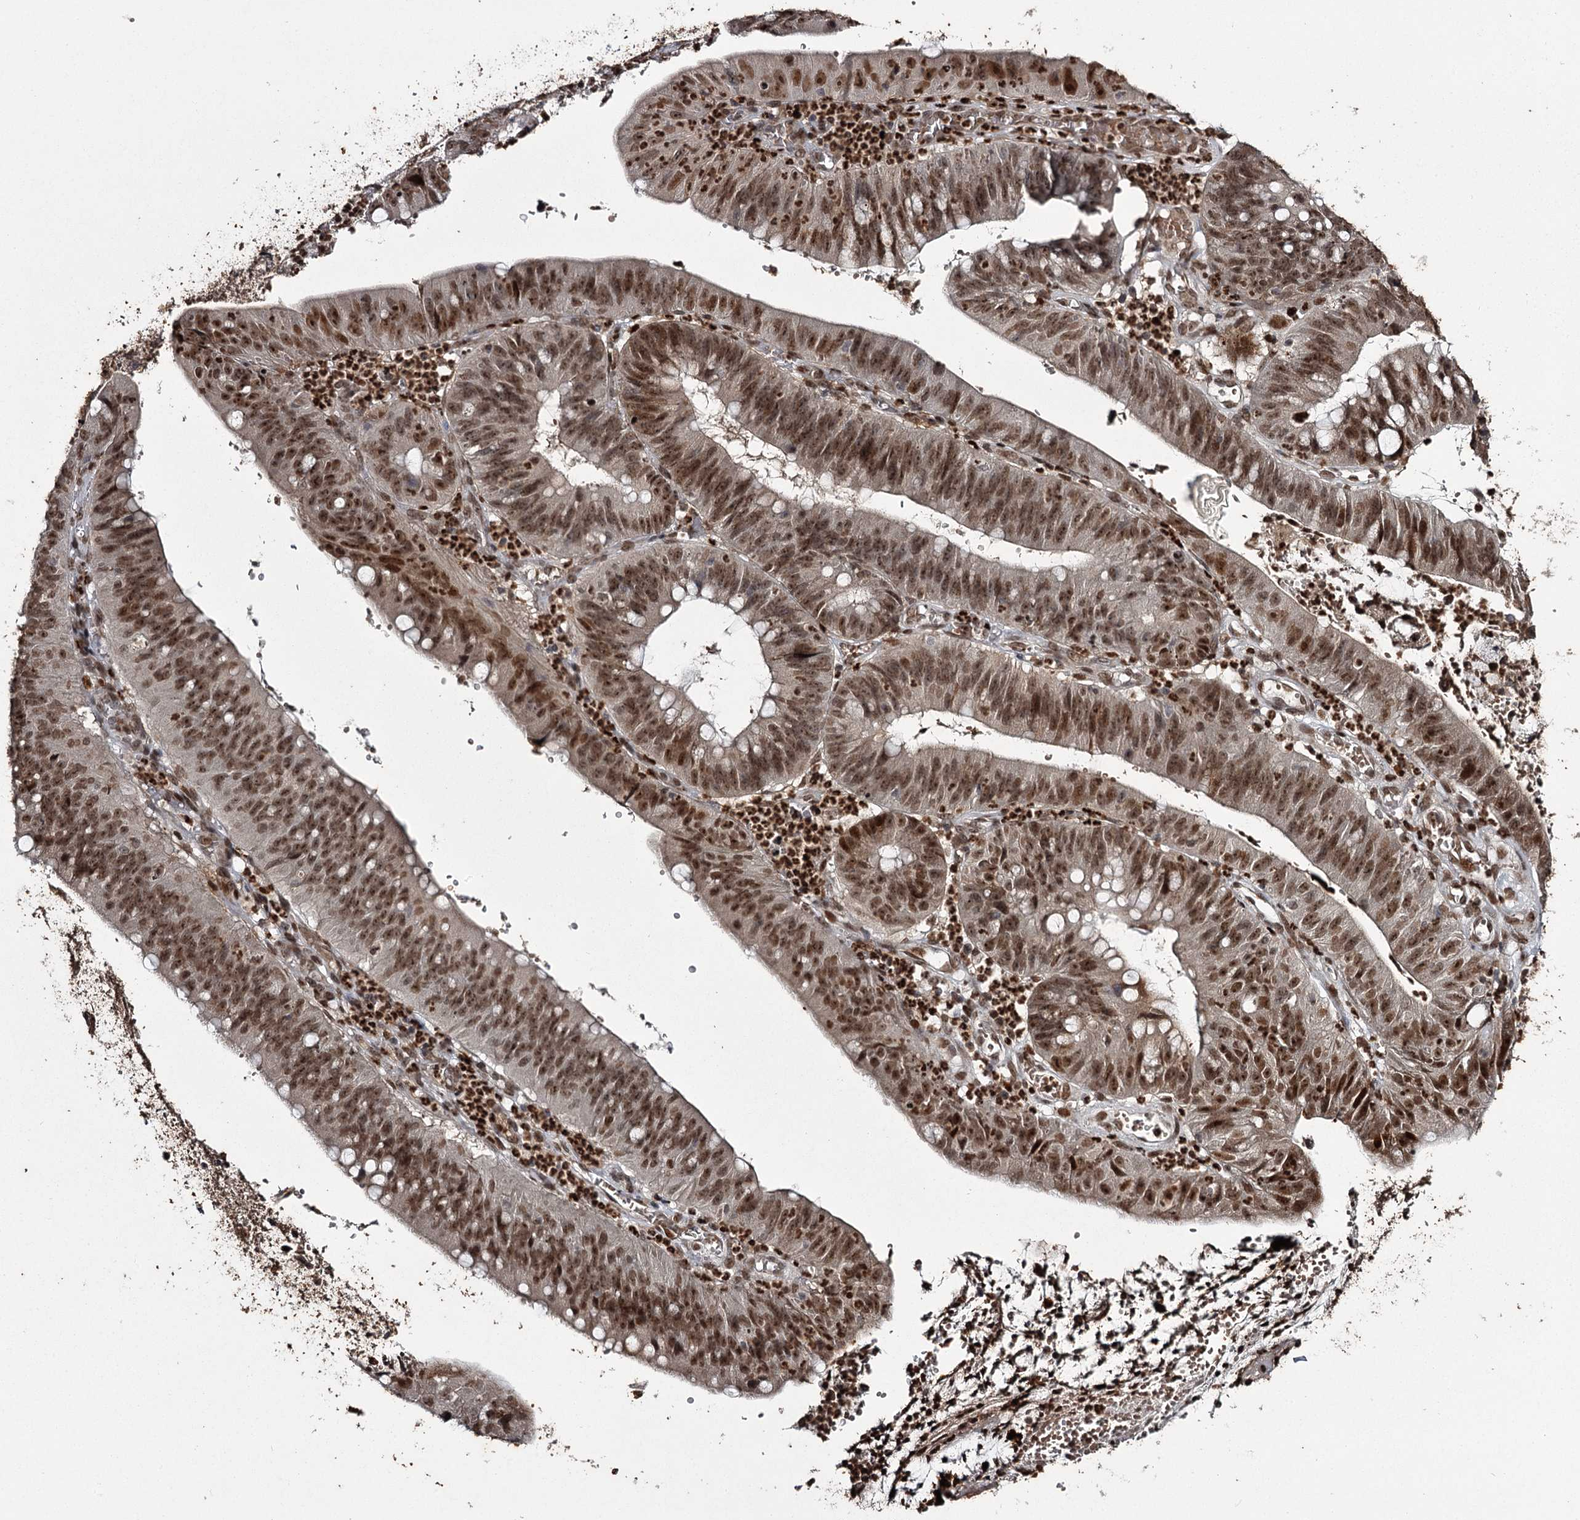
{"staining": {"intensity": "moderate", "quantity": ">75%", "location": "nuclear"}, "tissue": "stomach cancer", "cell_type": "Tumor cells", "image_type": "cancer", "snomed": [{"axis": "morphology", "description": "Adenocarcinoma, NOS"}, {"axis": "topography", "description": "Stomach"}], "caption": "Brown immunohistochemical staining in stomach adenocarcinoma displays moderate nuclear staining in approximately >75% of tumor cells.", "gene": "THYN1", "patient": {"sex": "male", "age": 59}}